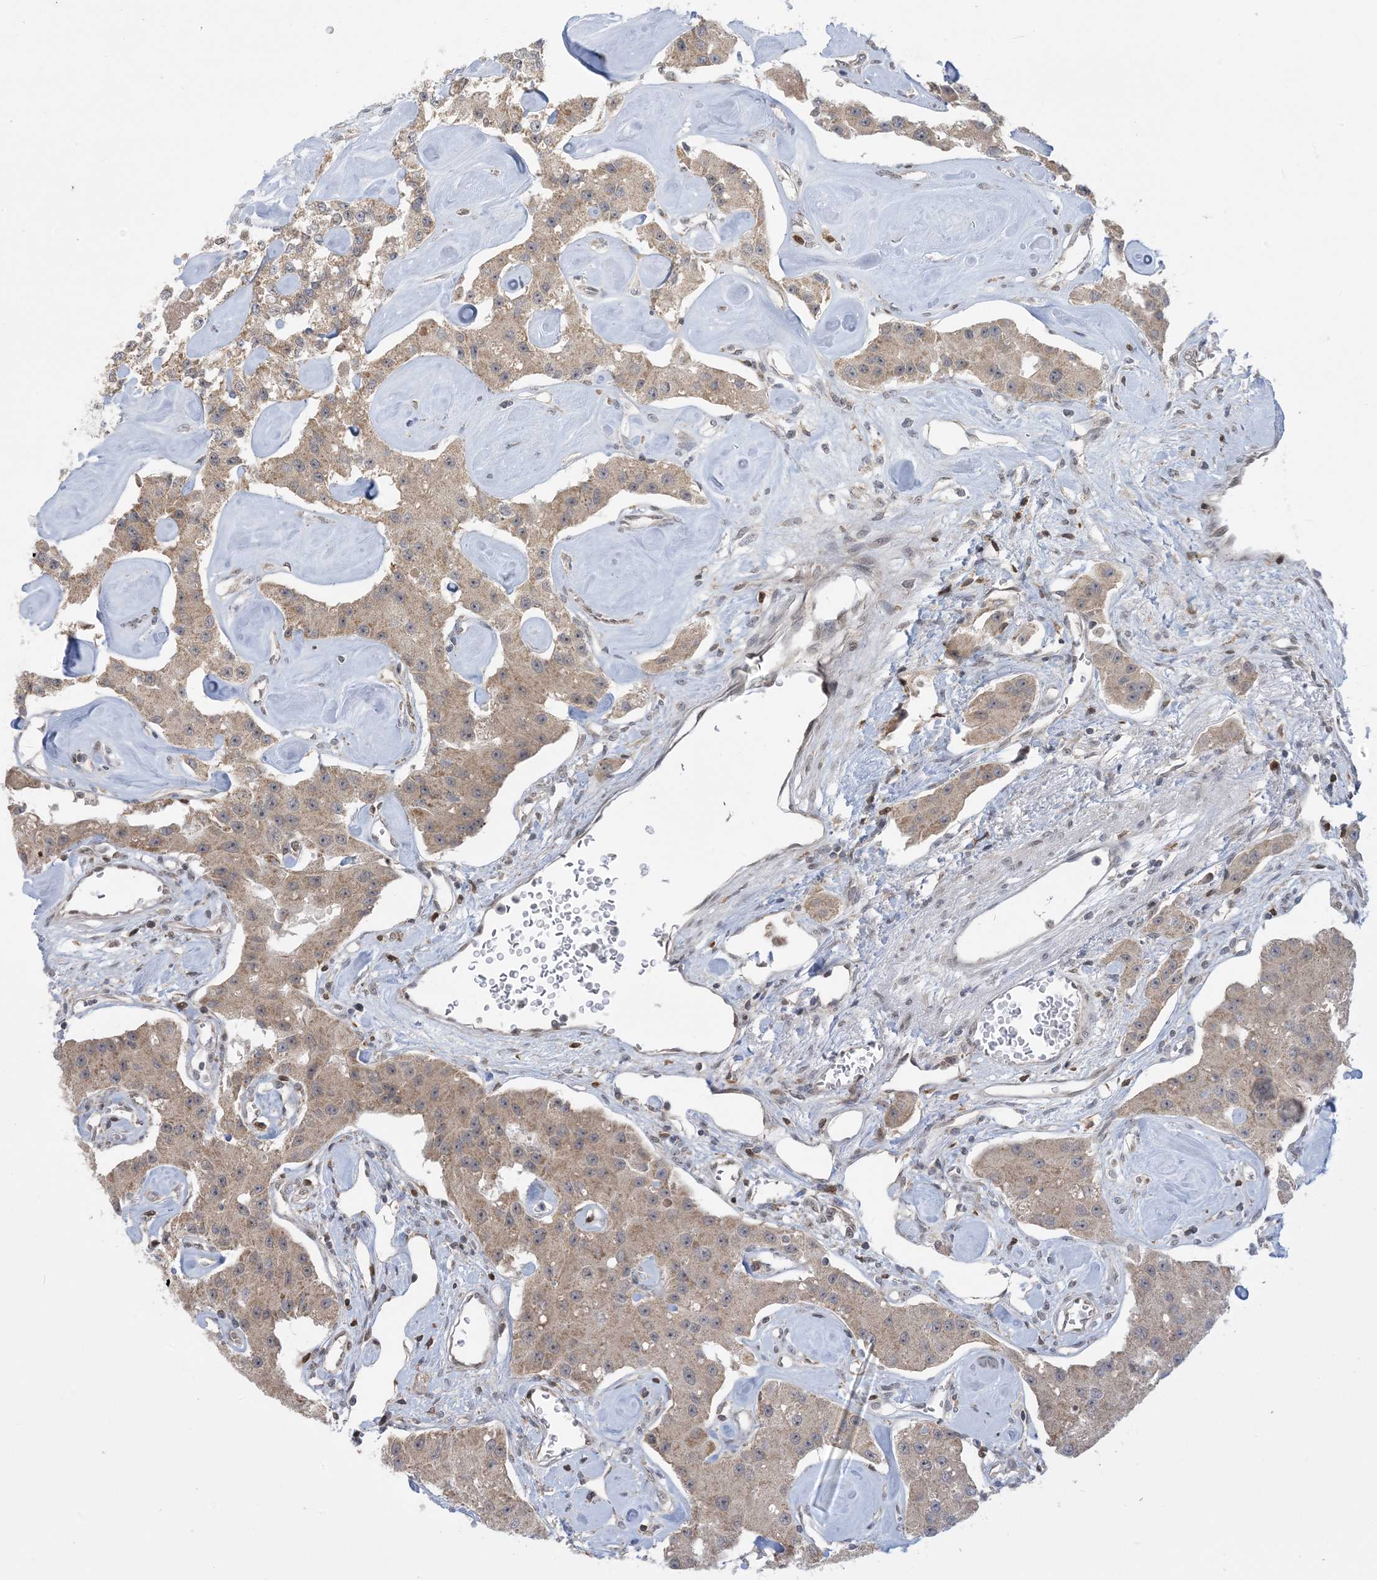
{"staining": {"intensity": "weak", "quantity": ">75%", "location": "cytoplasmic/membranous"}, "tissue": "carcinoid", "cell_type": "Tumor cells", "image_type": "cancer", "snomed": [{"axis": "morphology", "description": "Carcinoid, malignant, NOS"}, {"axis": "topography", "description": "Pancreas"}], "caption": "Immunohistochemistry (IHC) of human carcinoid (malignant) reveals low levels of weak cytoplasmic/membranous positivity in about >75% of tumor cells.", "gene": "TRMT10C", "patient": {"sex": "male", "age": 41}}